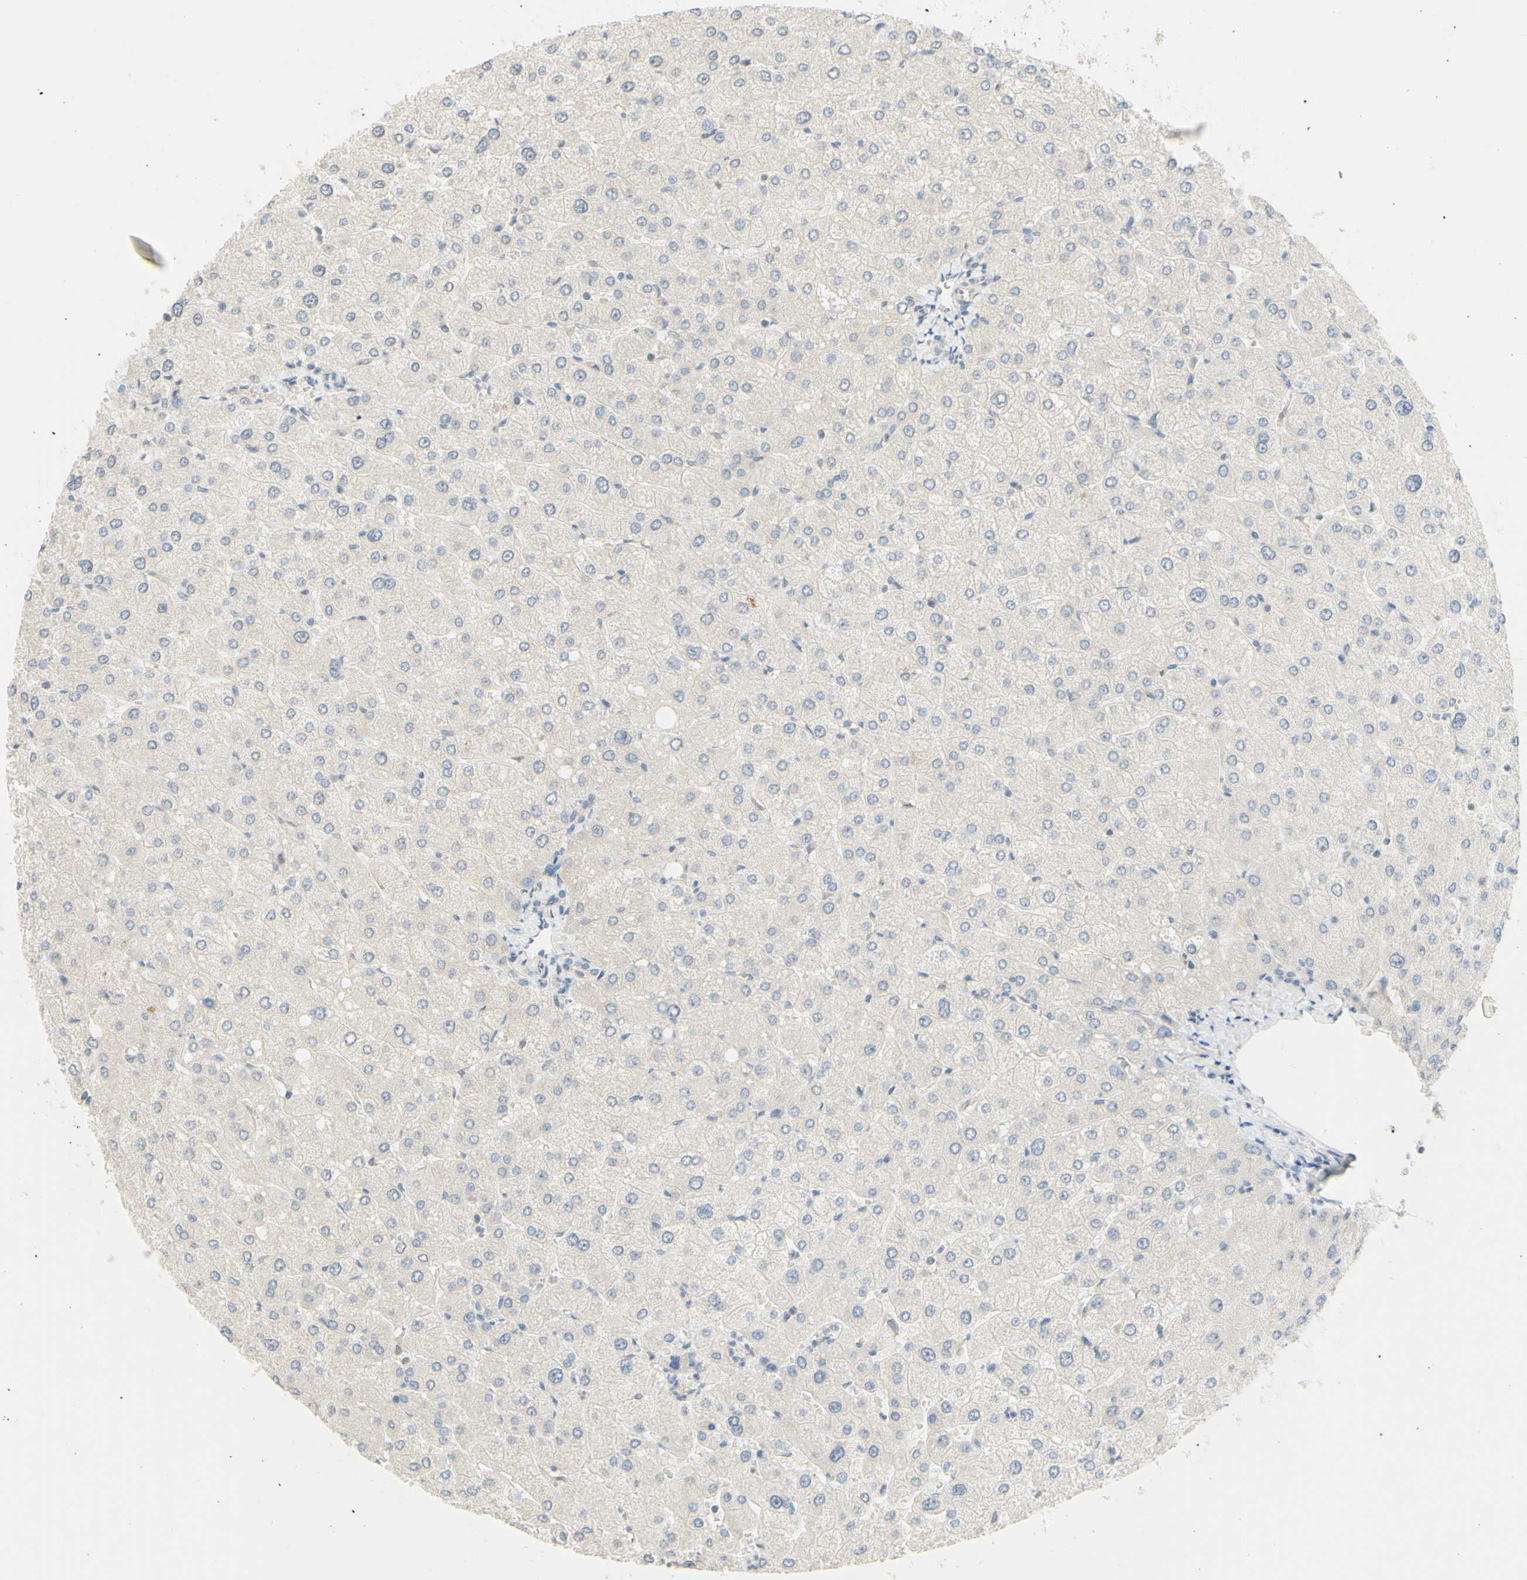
{"staining": {"intensity": "negative", "quantity": "none", "location": "none"}, "tissue": "liver", "cell_type": "Cholangiocytes", "image_type": "normal", "snomed": [{"axis": "morphology", "description": "Normal tissue, NOS"}, {"axis": "topography", "description": "Liver"}], "caption": "This is a image of IHC staining of benign liver, which shows no staining in cholangiocytes. (Stains: DAB (3,3'-diaminobenzidine) IHC with hematoxylin counter stain, Microscopy: brightfield microscopy at high magnification).", "gene": "MAG", "patient": {"sex": "male", "age": 55}}